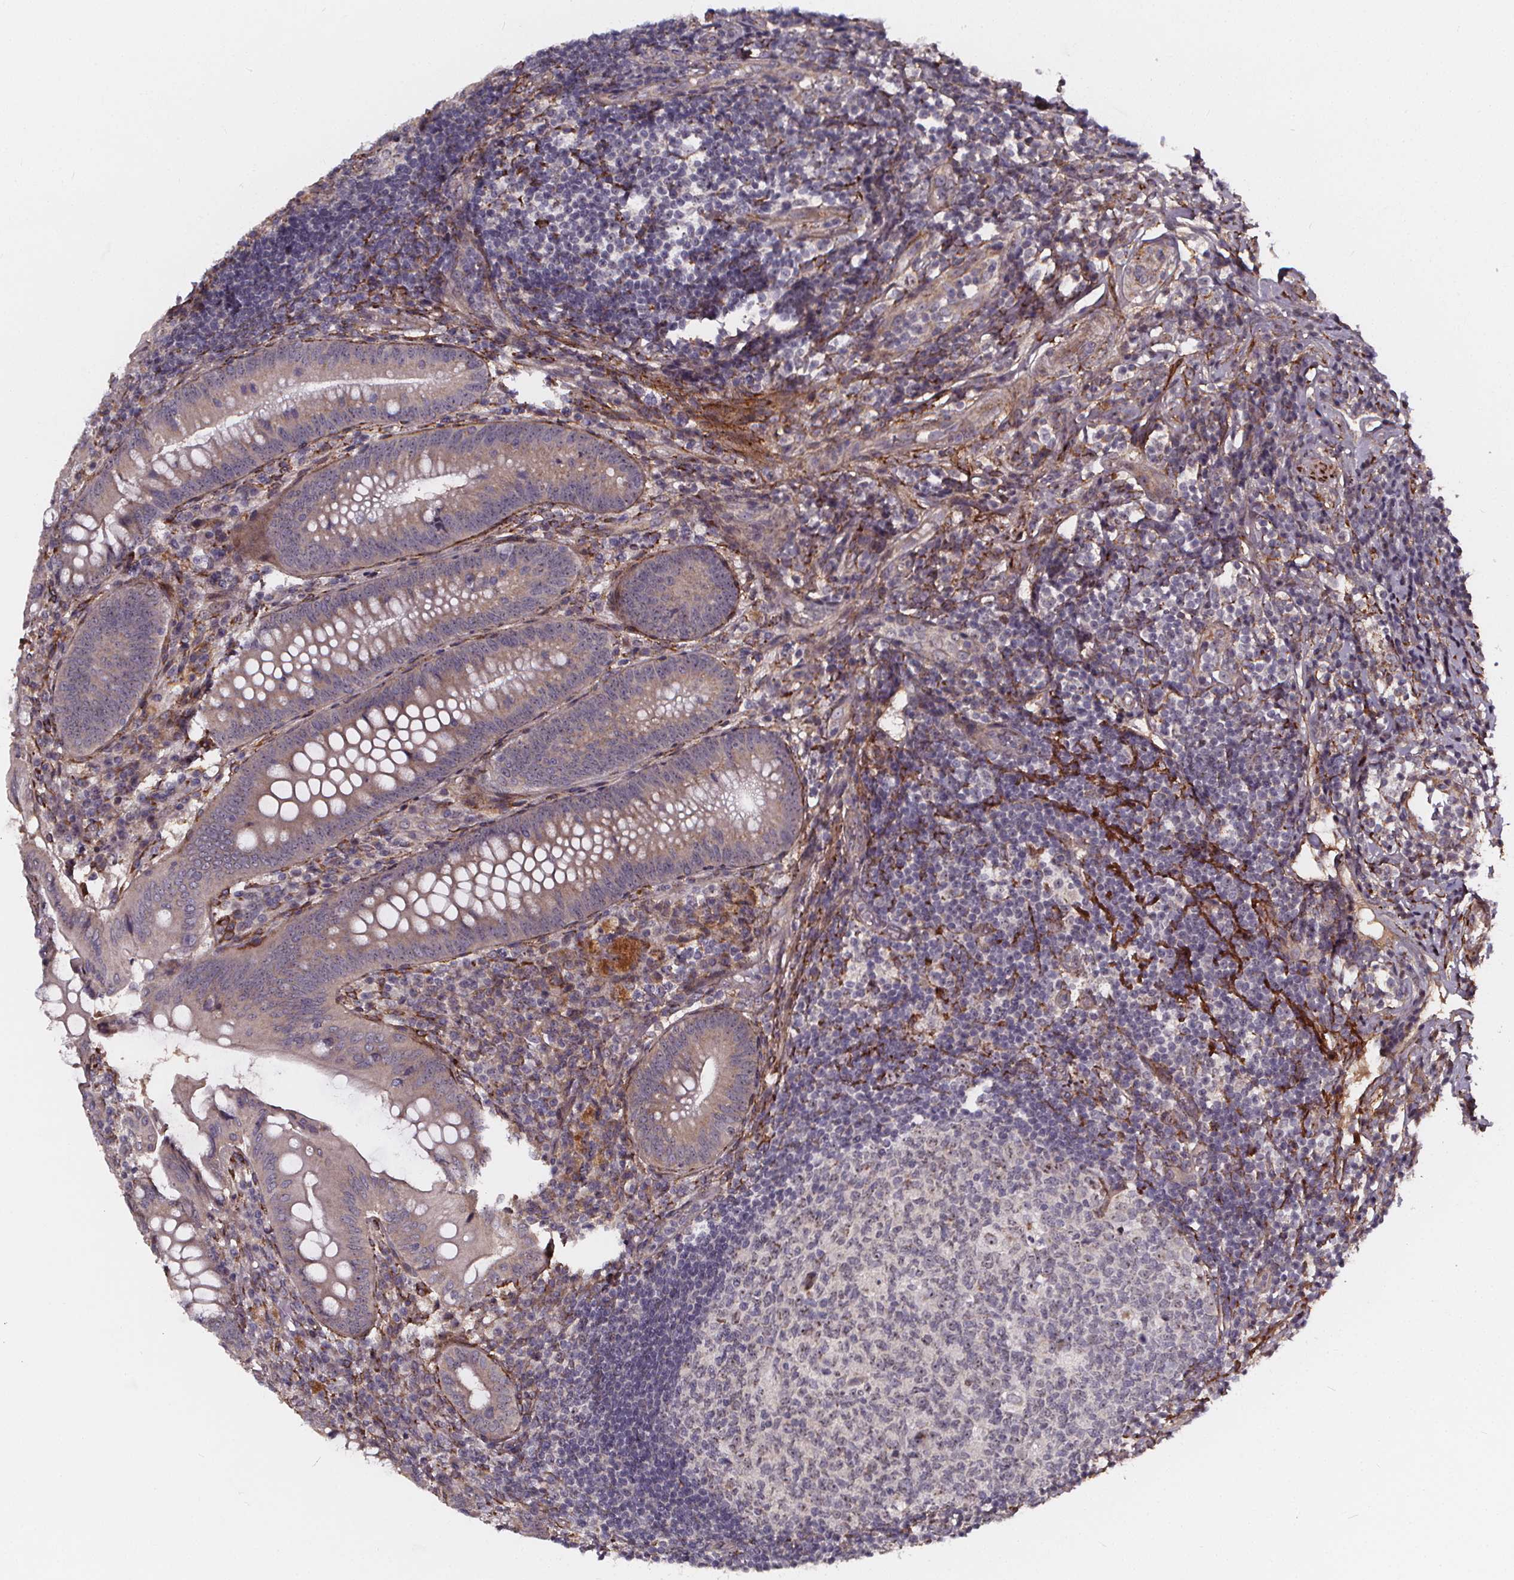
{"staining": {"intensity": "weak", "quantity": "<25%", "location": "cytoplasmic/membranous"}, "tissue": "appendix", "cell_type": "Glandular cells", "image_type": "normal", "snomed": [{"axis": "morphology", "description": "Normal tissue, NOS"}, {"axis": "morphology", "description": "Inflammation, NOS"}, {"axis": "topography", "description": "Appendix"}], "caption": "An immunohistochemistry (IHC) photomicrograph of benign appendix is shown. There is no staining in glandular cells of appendix.", "gene": "AEBP1", "patient": {"sex": "male", "age": 16}}